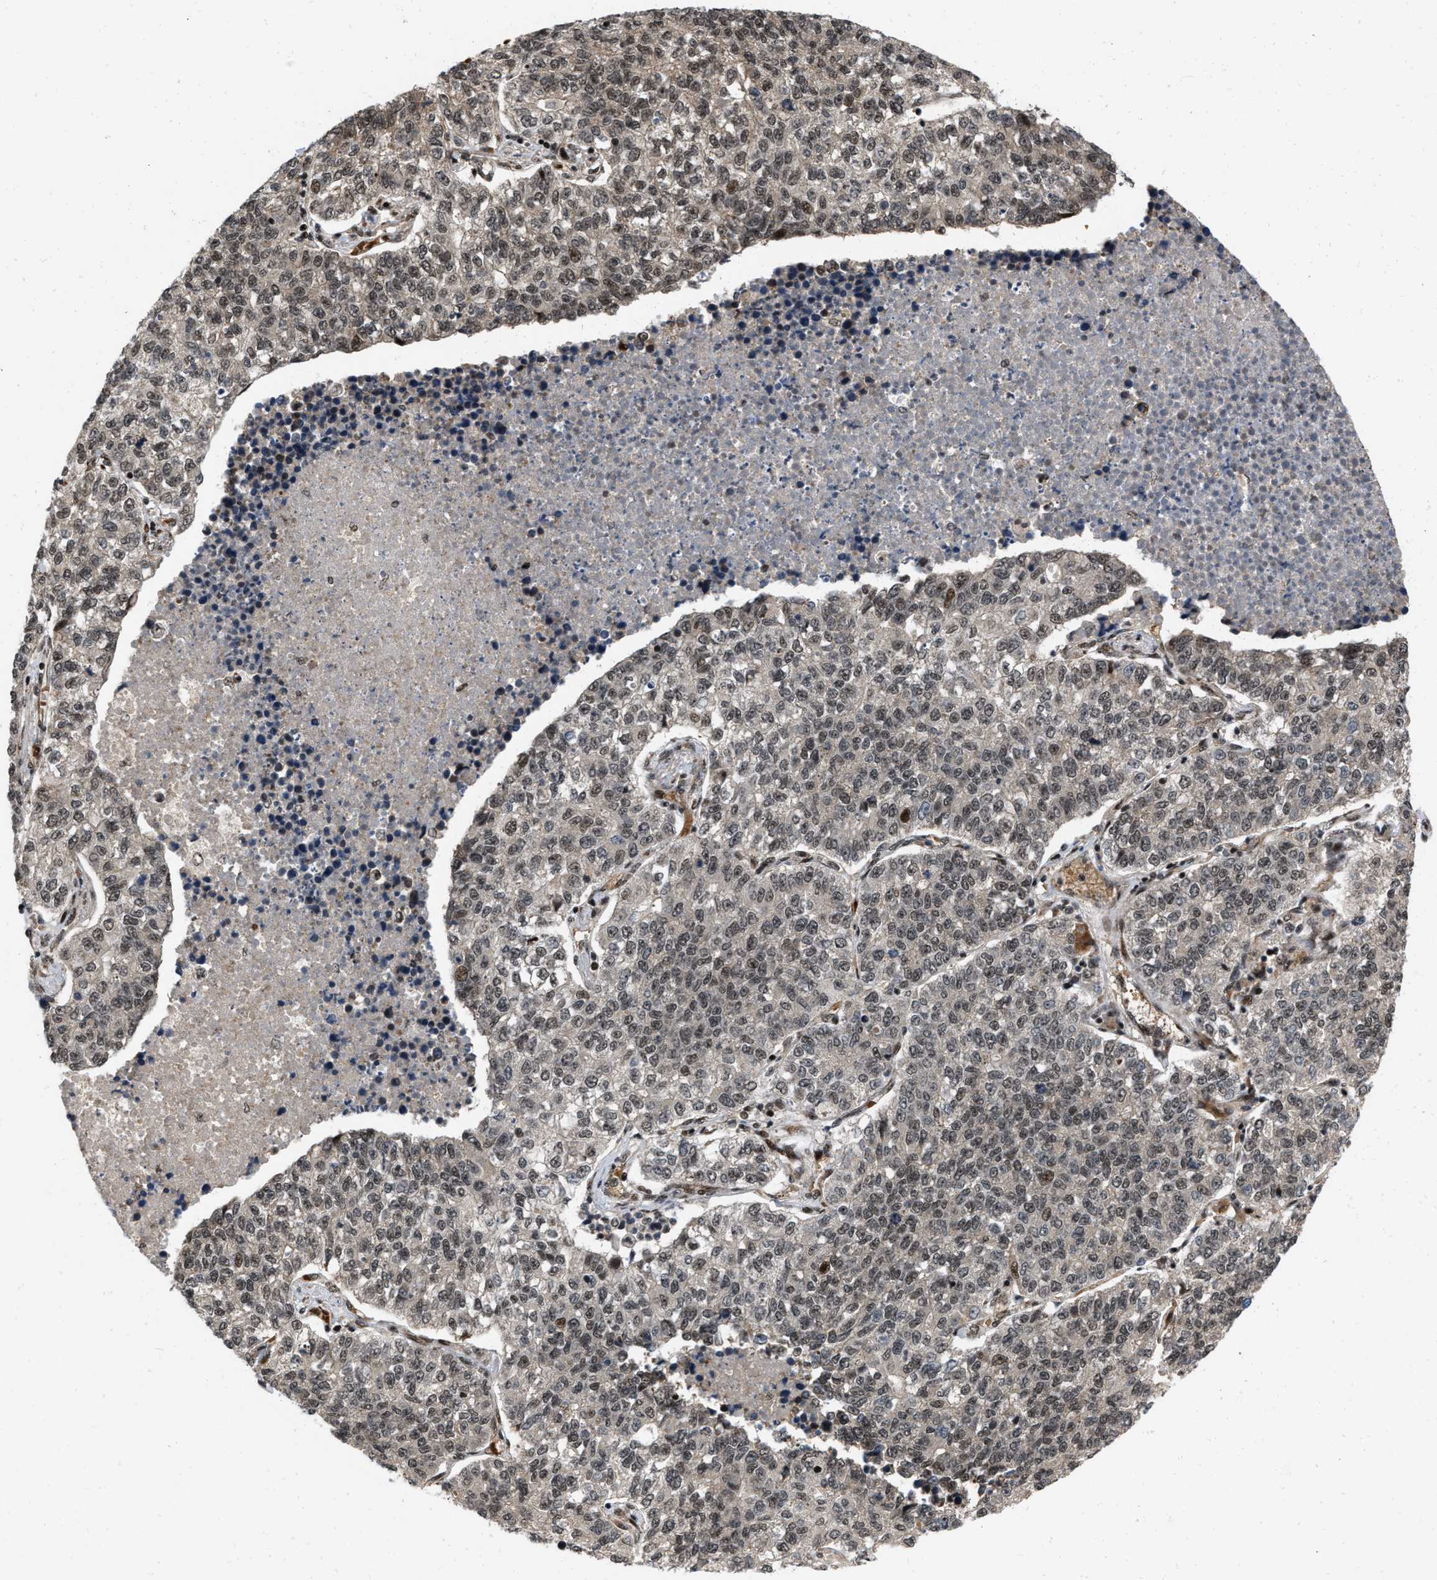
{"staining": {"intensity": "moderate", "quantity": ">75%", "location": "nuclear"}, "tissue": "lung cancer", "cell_type": "Tumor cells", "image_type": "cancer", "snomed": [{"axis": "morphology", "description": "Adenocarcinoma, NOS"}, {"axis": "topography", "description": "Lung"}], "caption": "Moderate nuclear staining for a protein is present in about >75% of tumor cells of lung cancer using immunohistochemistry (IHC).", "gene": "ANKRD11", "patient": {"sex": "male", "age": 49}}